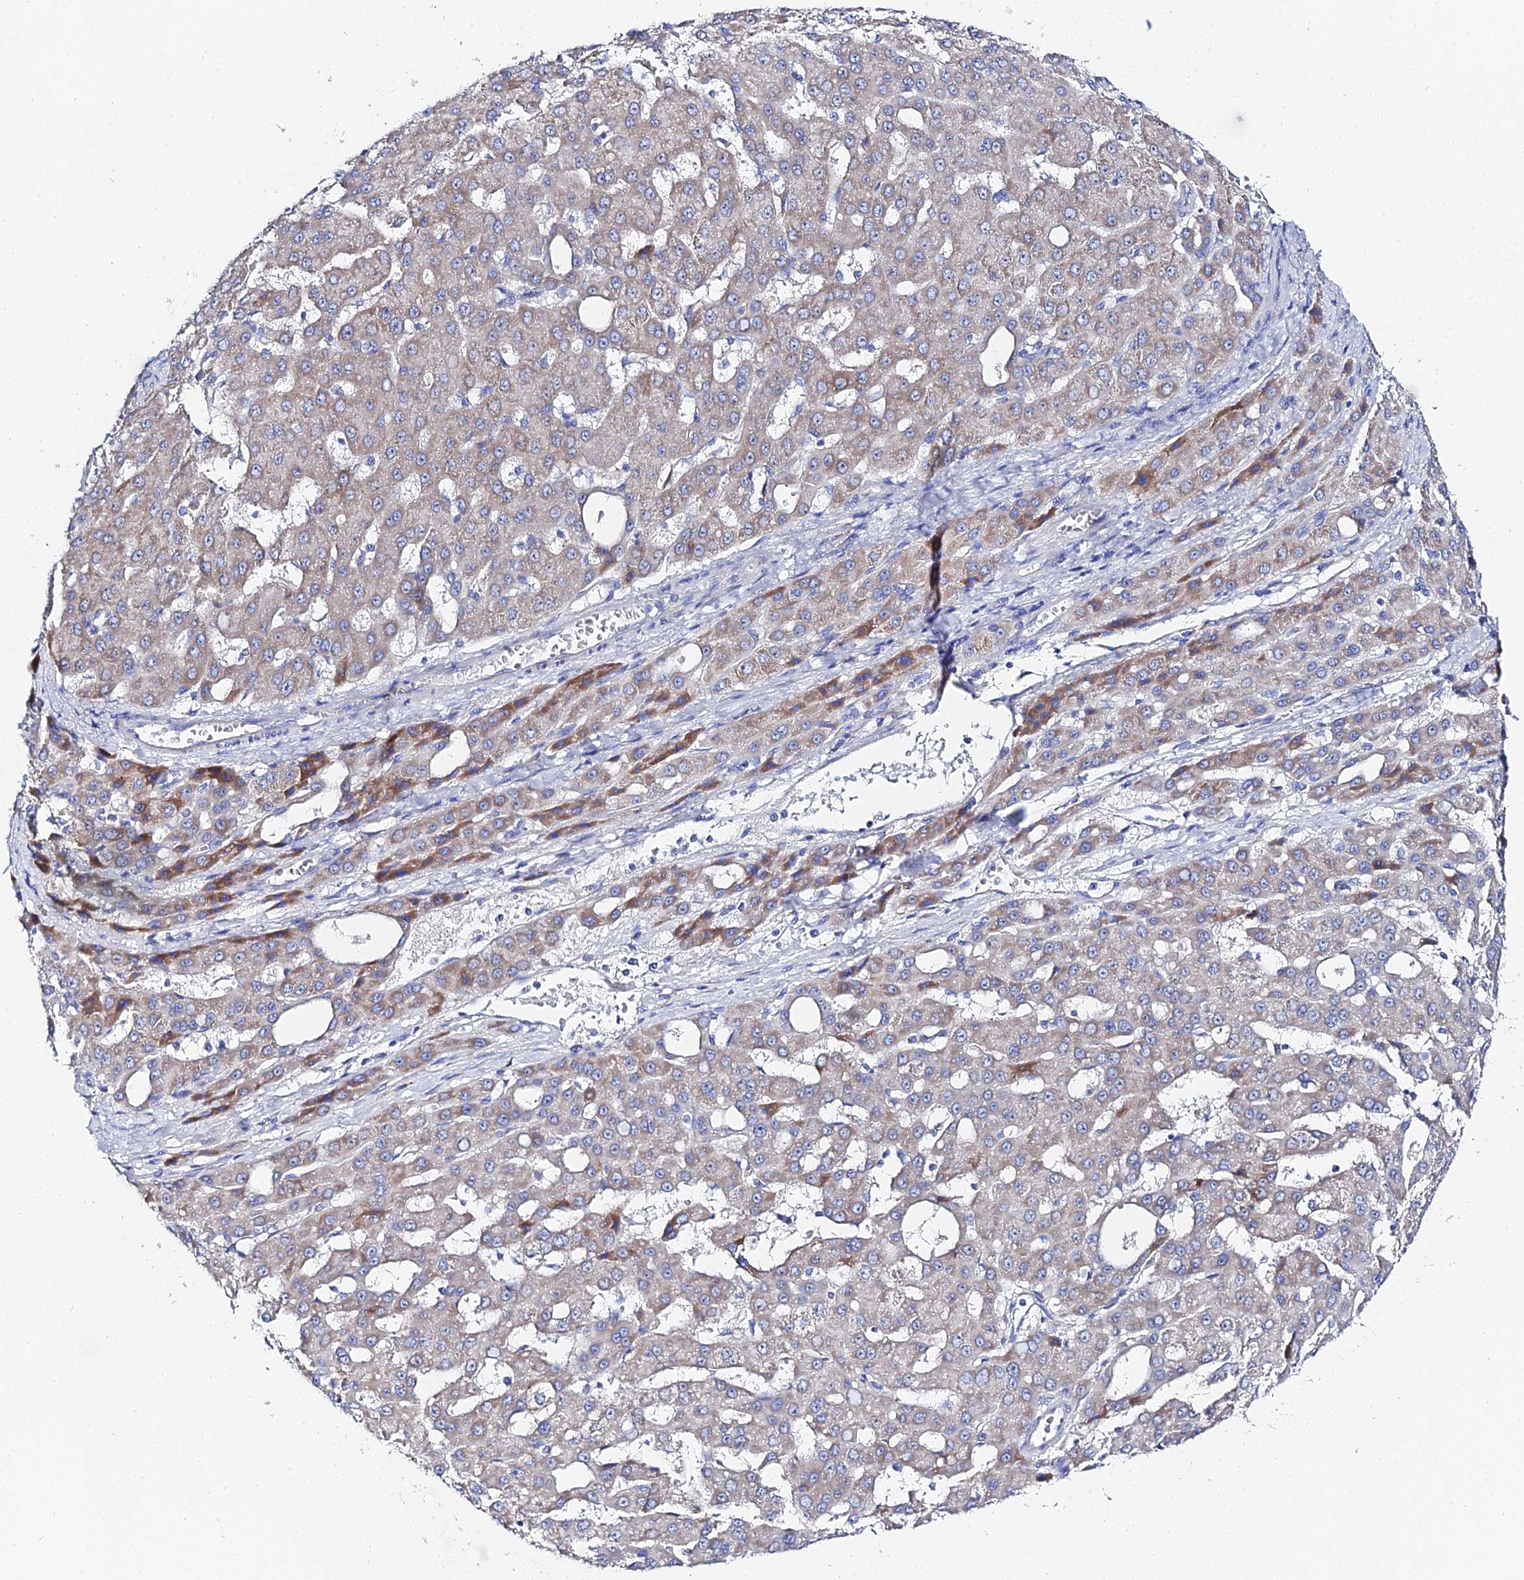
{"staining": {"intensity": "moderate", "quantity": "25%-75%", "location": "cytoplasmic/membranous"}, "tissue": "liver cancer", "cell_type": "Tumor cells", "image_type": "cancer", "snomed": [{"axis": "morphology", "description": "Carcinoma, Hepatocellular, NOS"}, {"axis": "topography", "description": "Liver"}], "caption": "Liver cancer (hepatocellular carcinoma) tissue exhibits moderate cytoplasmic/membranous positivity in approximately 25%-75% of tumor cells", "gene": "PTTG1", "patient": {"sex": "male", "age": 47}}